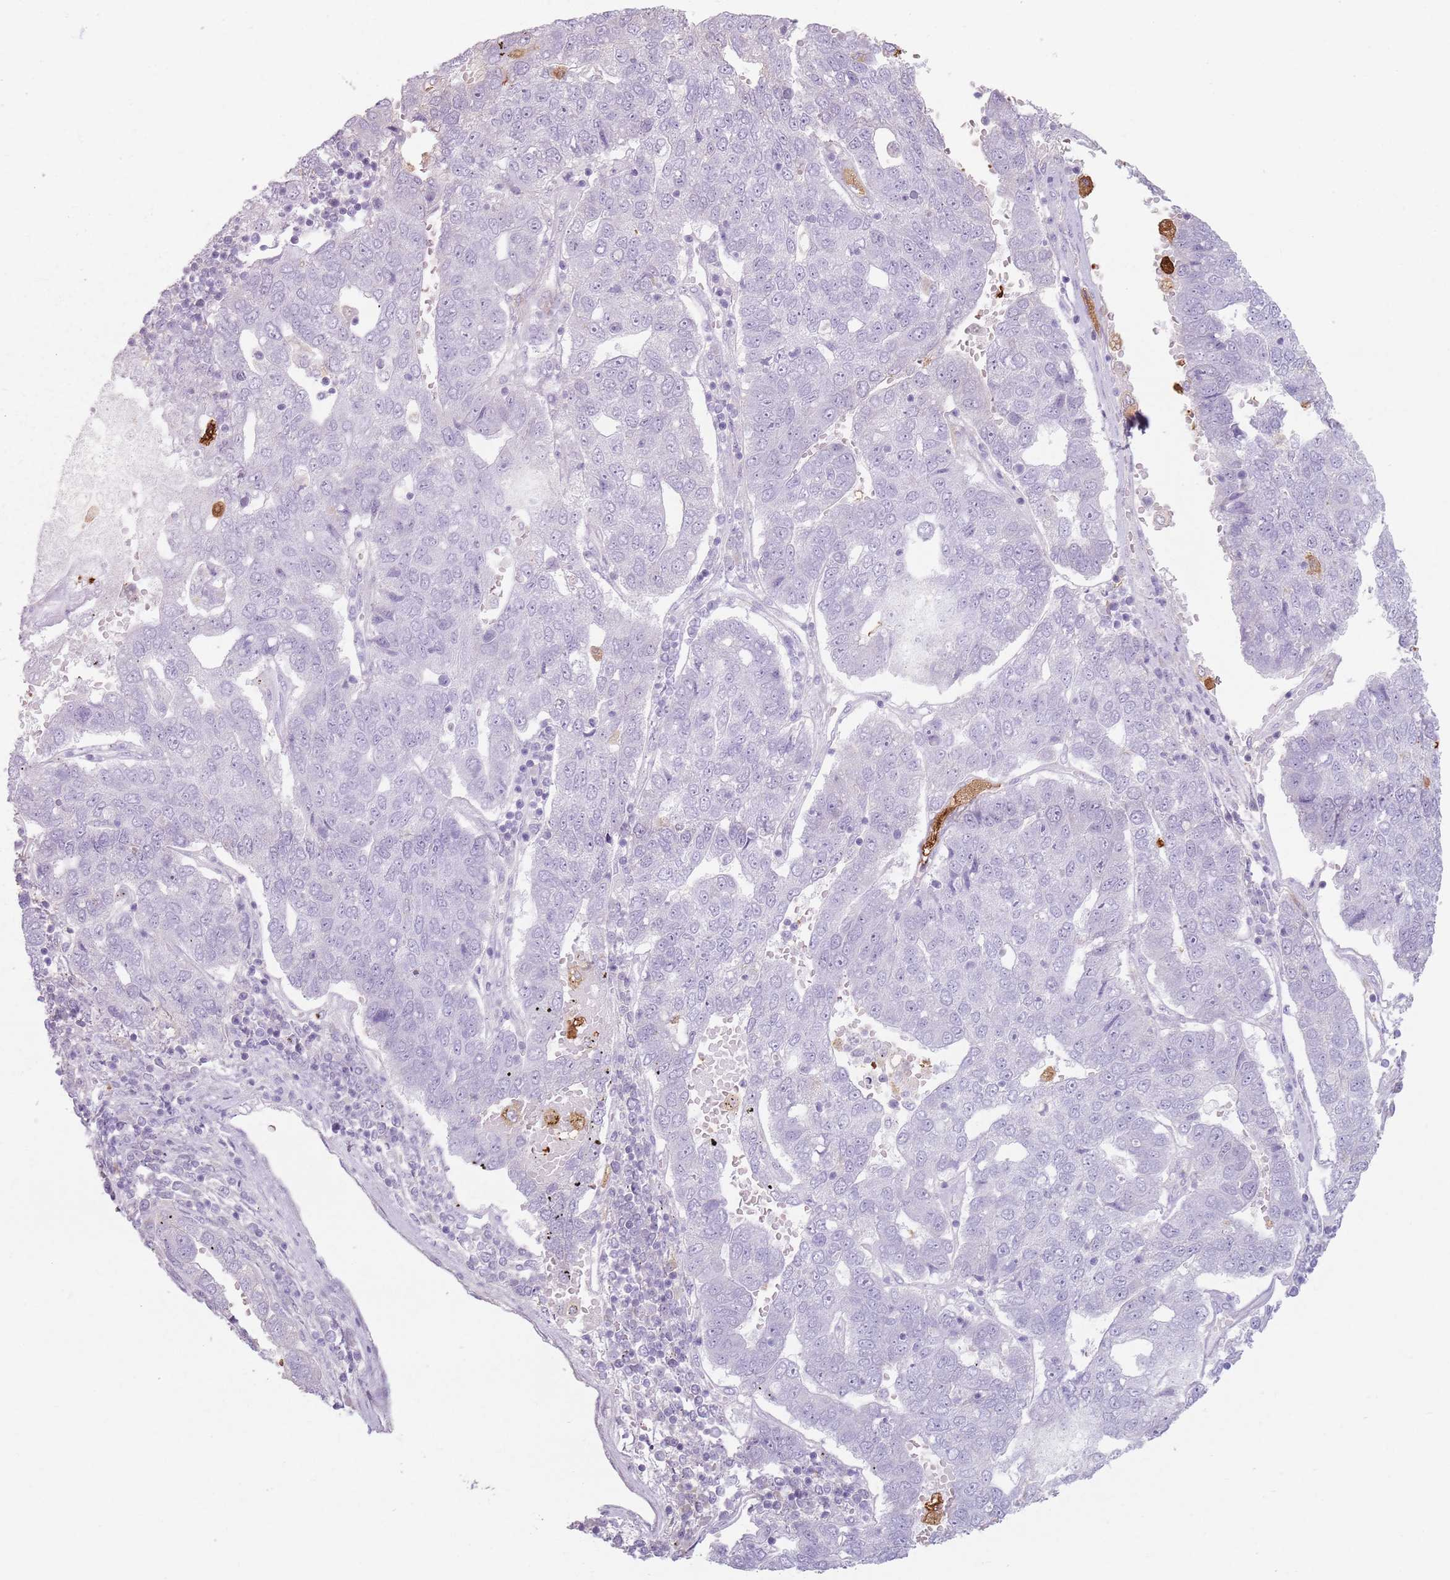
{"staining": {"intensity": "negative", "quantity": "none", "location": "none"}, "tissue": "pancreatic cancer", "cell_type": "Tumor cells", "image_type": "cancer", "snomed": [{"axis": "morphology", "description": "Adenocarcinoma, NOS"}, {"axis": "topography", "description": "Pancreas"}], "caption": "Immunohistochemical staining of adenocarcinoma (pancreatic) displays no significant staining in tumor cells.", "gene": "GDPGP1", "patient": {"sex": "female", "age": 61}}